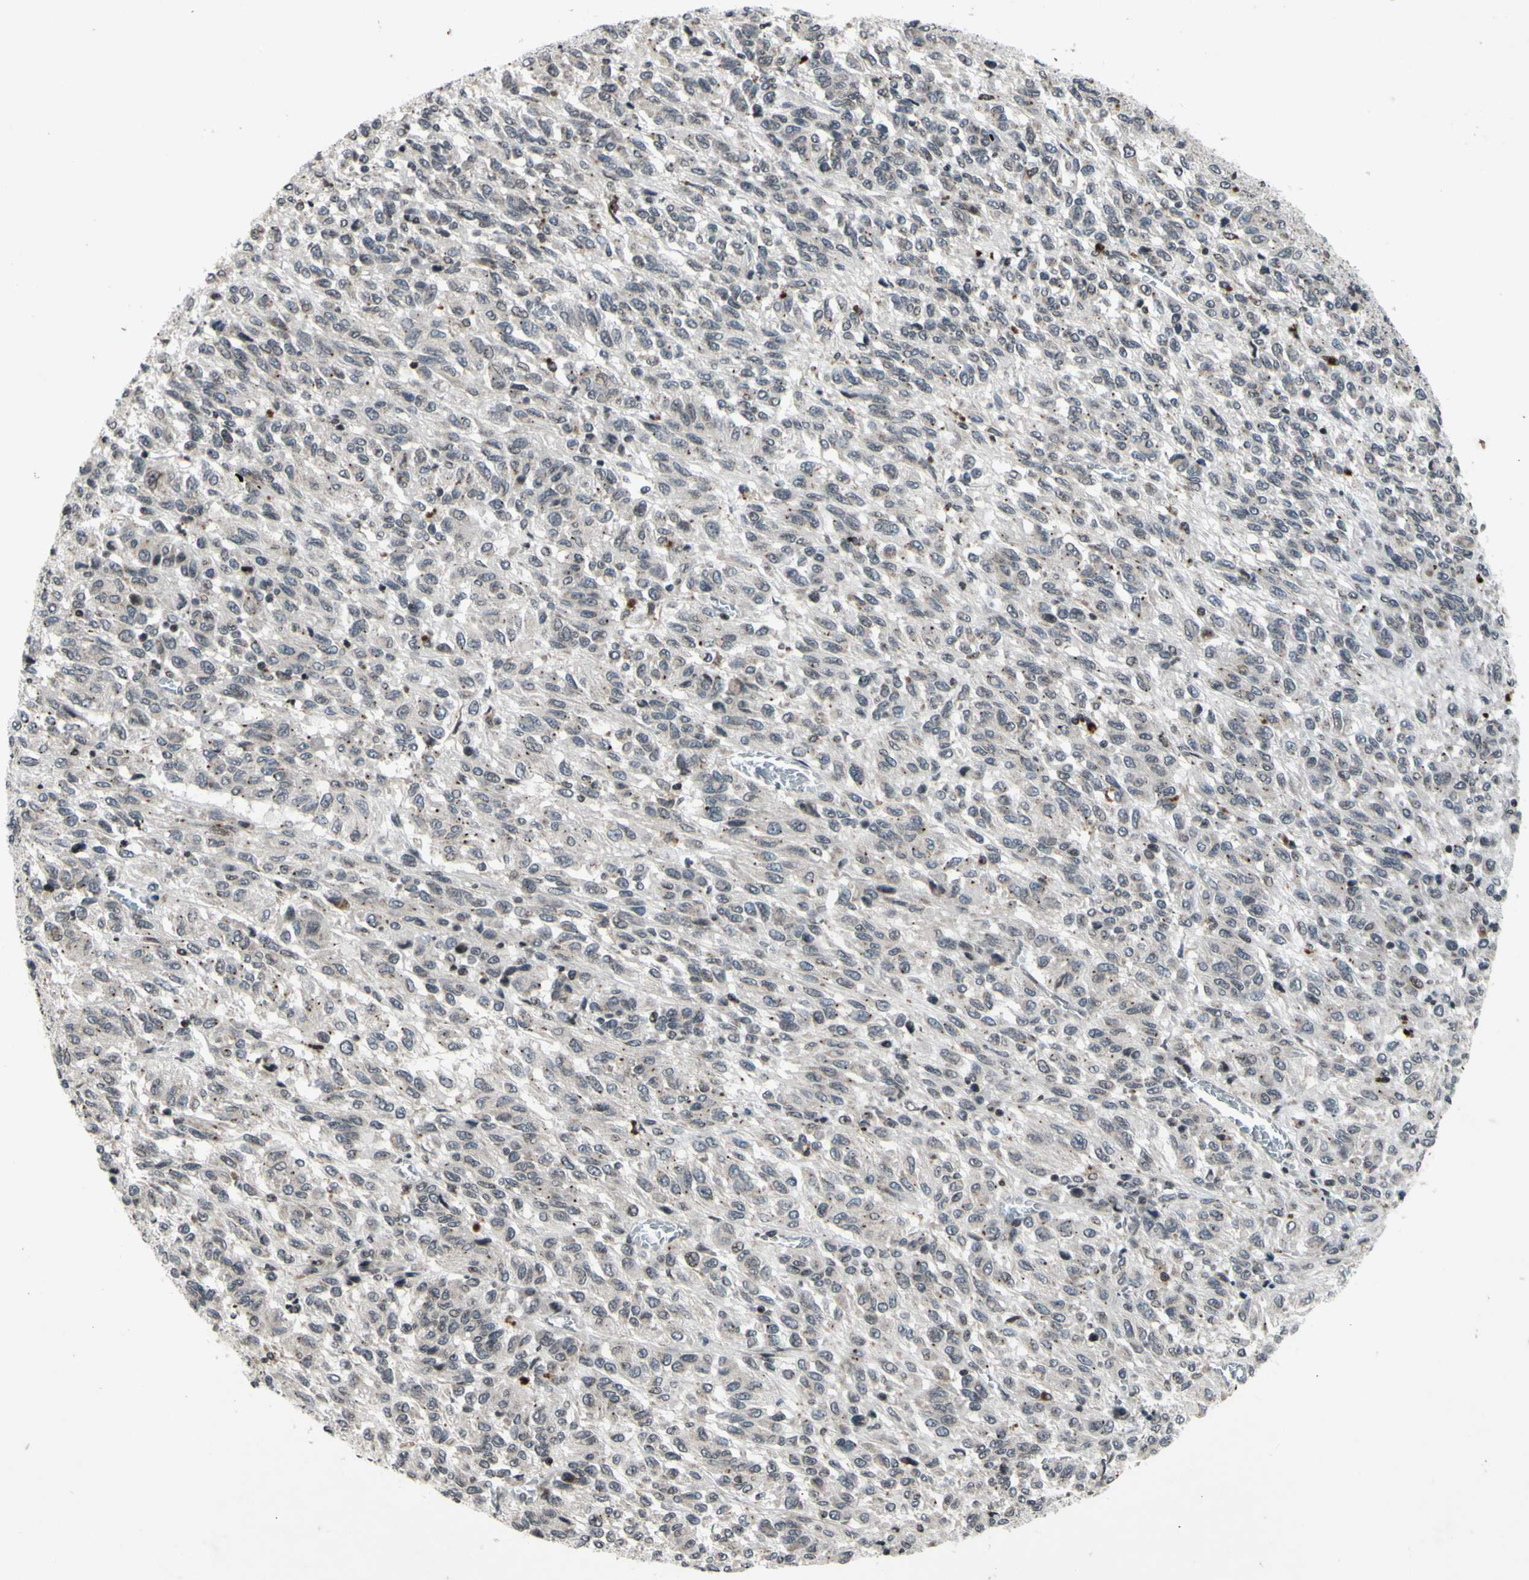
{"staining": {"intensity": "negative", "quantity": "none", "location": "none"}, "tissue": "melanoma", "cell_type": "Tumor cells", "image_type": "cancer", "snomed": [{"axis": "morphology", "description": "Malignant melanoma, Metastatic site"}, {"axis": "topography", "description": "Lung"}], "caption": "Human malignant melanoma (metastatic site) stained for a protein using immunohistochemistry reveals no positivity in tumor cells.", "gene": "XPO1", "patient": {"sex": "male", "age": 64}}